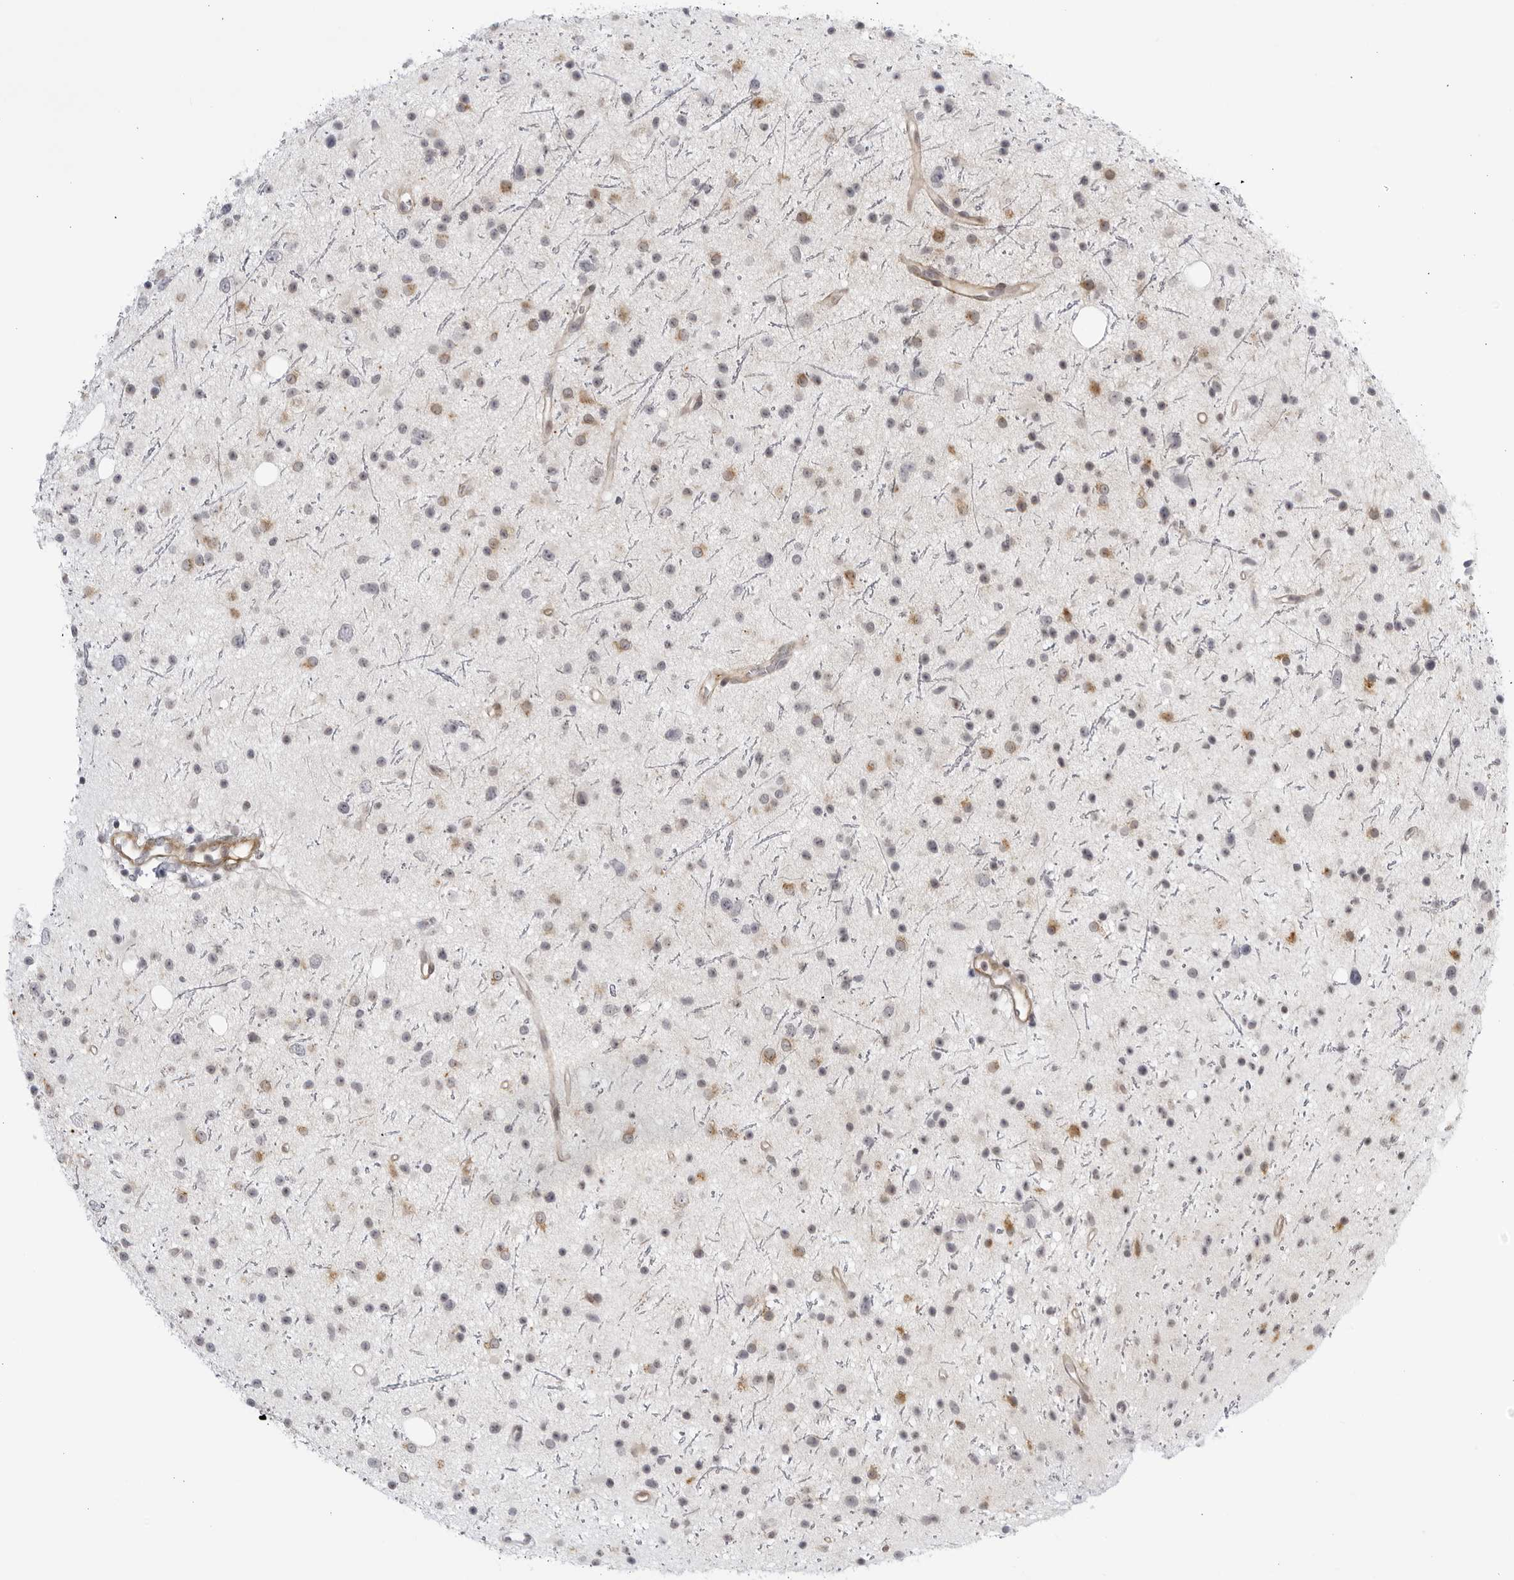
{"staining": {"intensity": "weak", "quantity": "25%-75%", "location": "cytoplasmic/membranous"}, "tissue": "glioma", "cell_type": "Tumor cells", "image_type": "cancer", "snomed": [{"axis": "morphology", "description": "Glioma, malignant, Low grade"}, {"axis": "topography", "description": "Cerebral cortex"}], "caption": "This photomicrograph displays glioma stained with IHC to label a protein in brown. The cytoplasmic/membranous of tumor cells show weak positivity for the protein. Nuclei are counter-stained blue.", "gene": "CNBD1", "patient": {"sex": "female", "age": 39}}